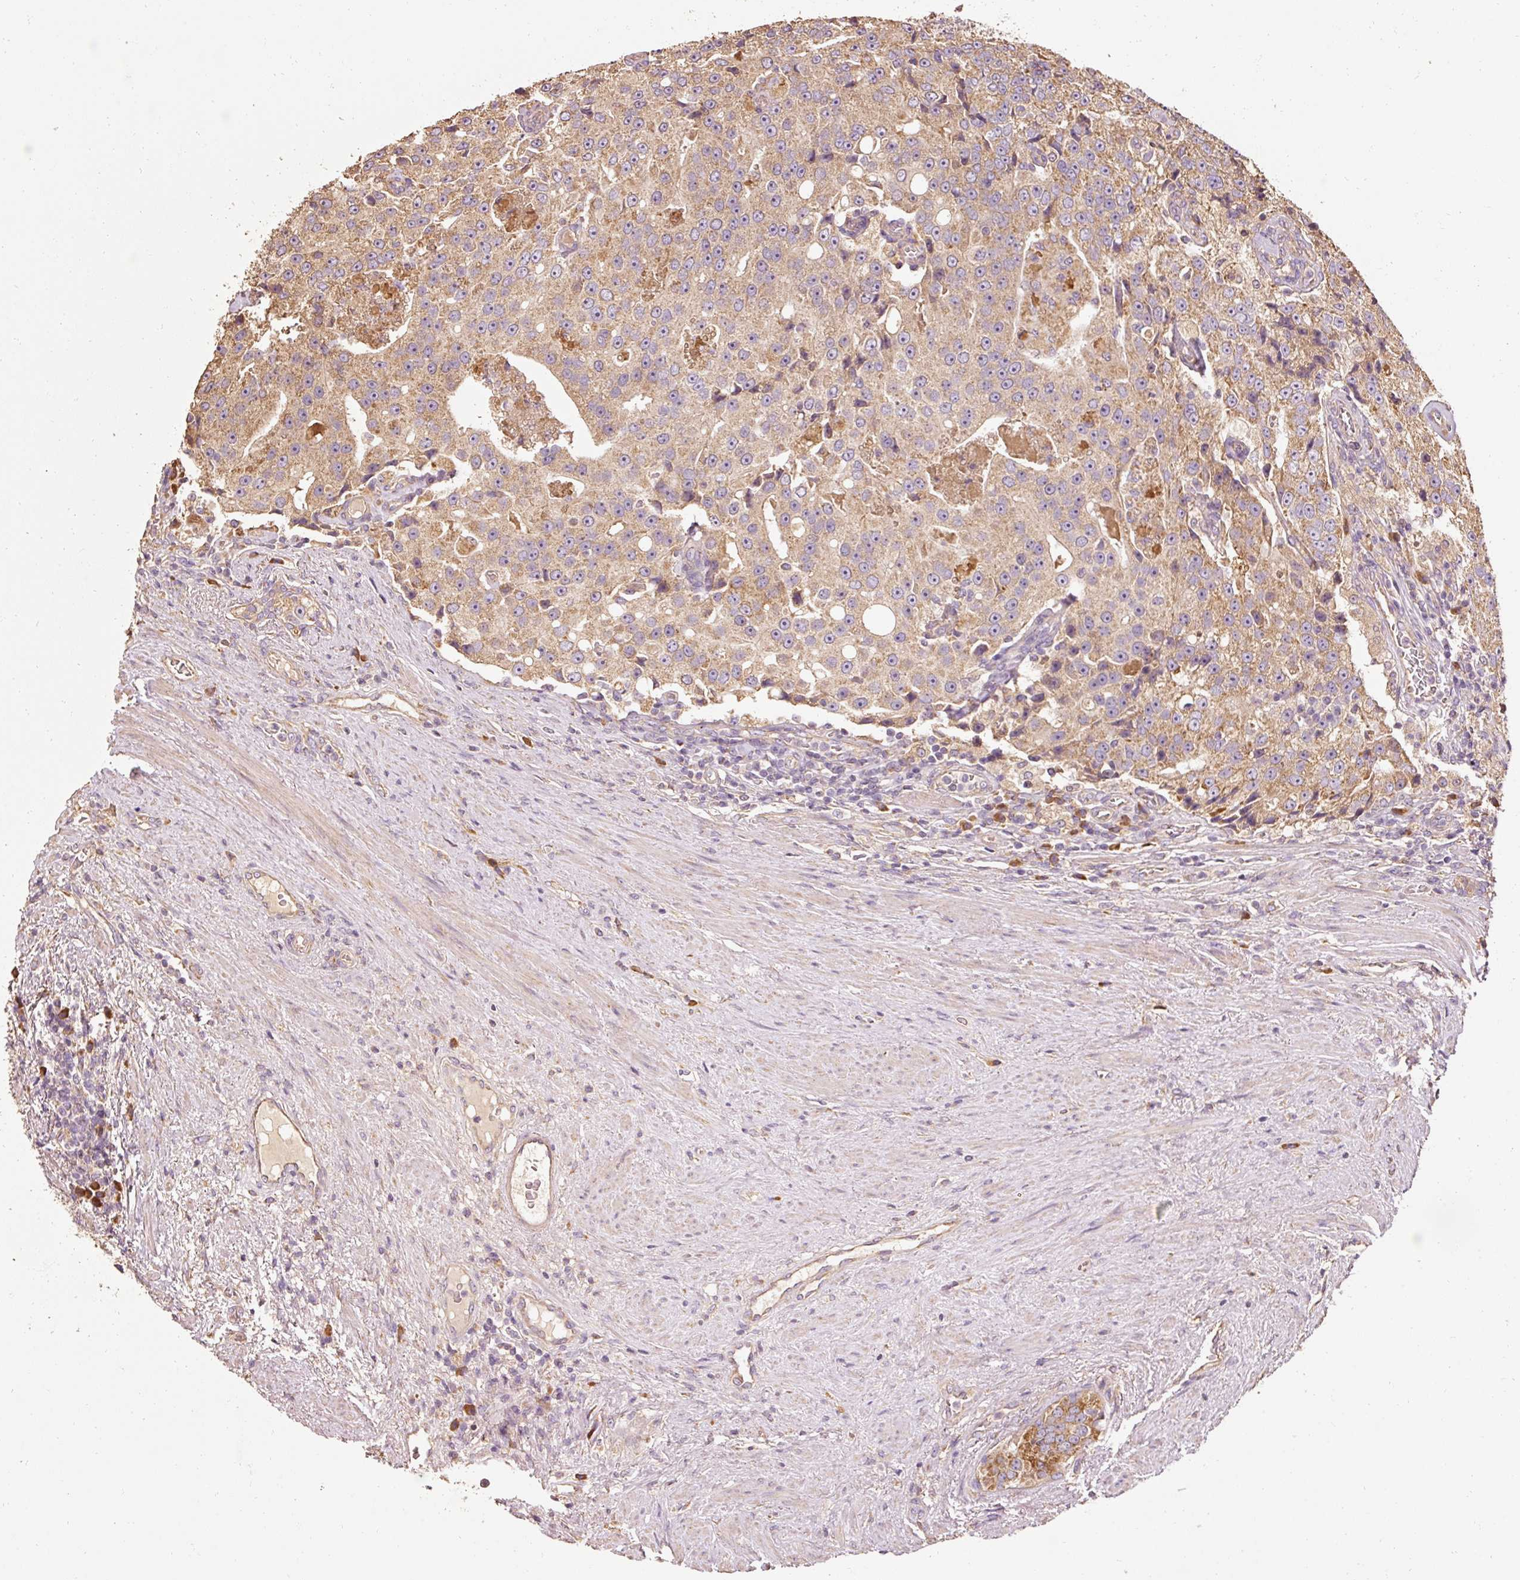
{"staining": {"intensity": "moderate", "quantity": ">75%", "location": "cytoplasmic/membranous"}, "tissue": "prostate cancer", "cell_type": "Tumor cells", "image_type": "cancer", "snomed": [{"axis": "morphology", "description": "Adenocarcinoma, High grade"}, {"axis": "topography", "description": "Prostate"}], "caption": "Prostate adenocarcinoma (high-grade) was stained to show a protein in brown. There is medium levels of moderate cytoplasmic/membranous staining in about >75% of tumor cells.", "gene": "EFHC1", "patient": {"sex": "male", "age": 70}}